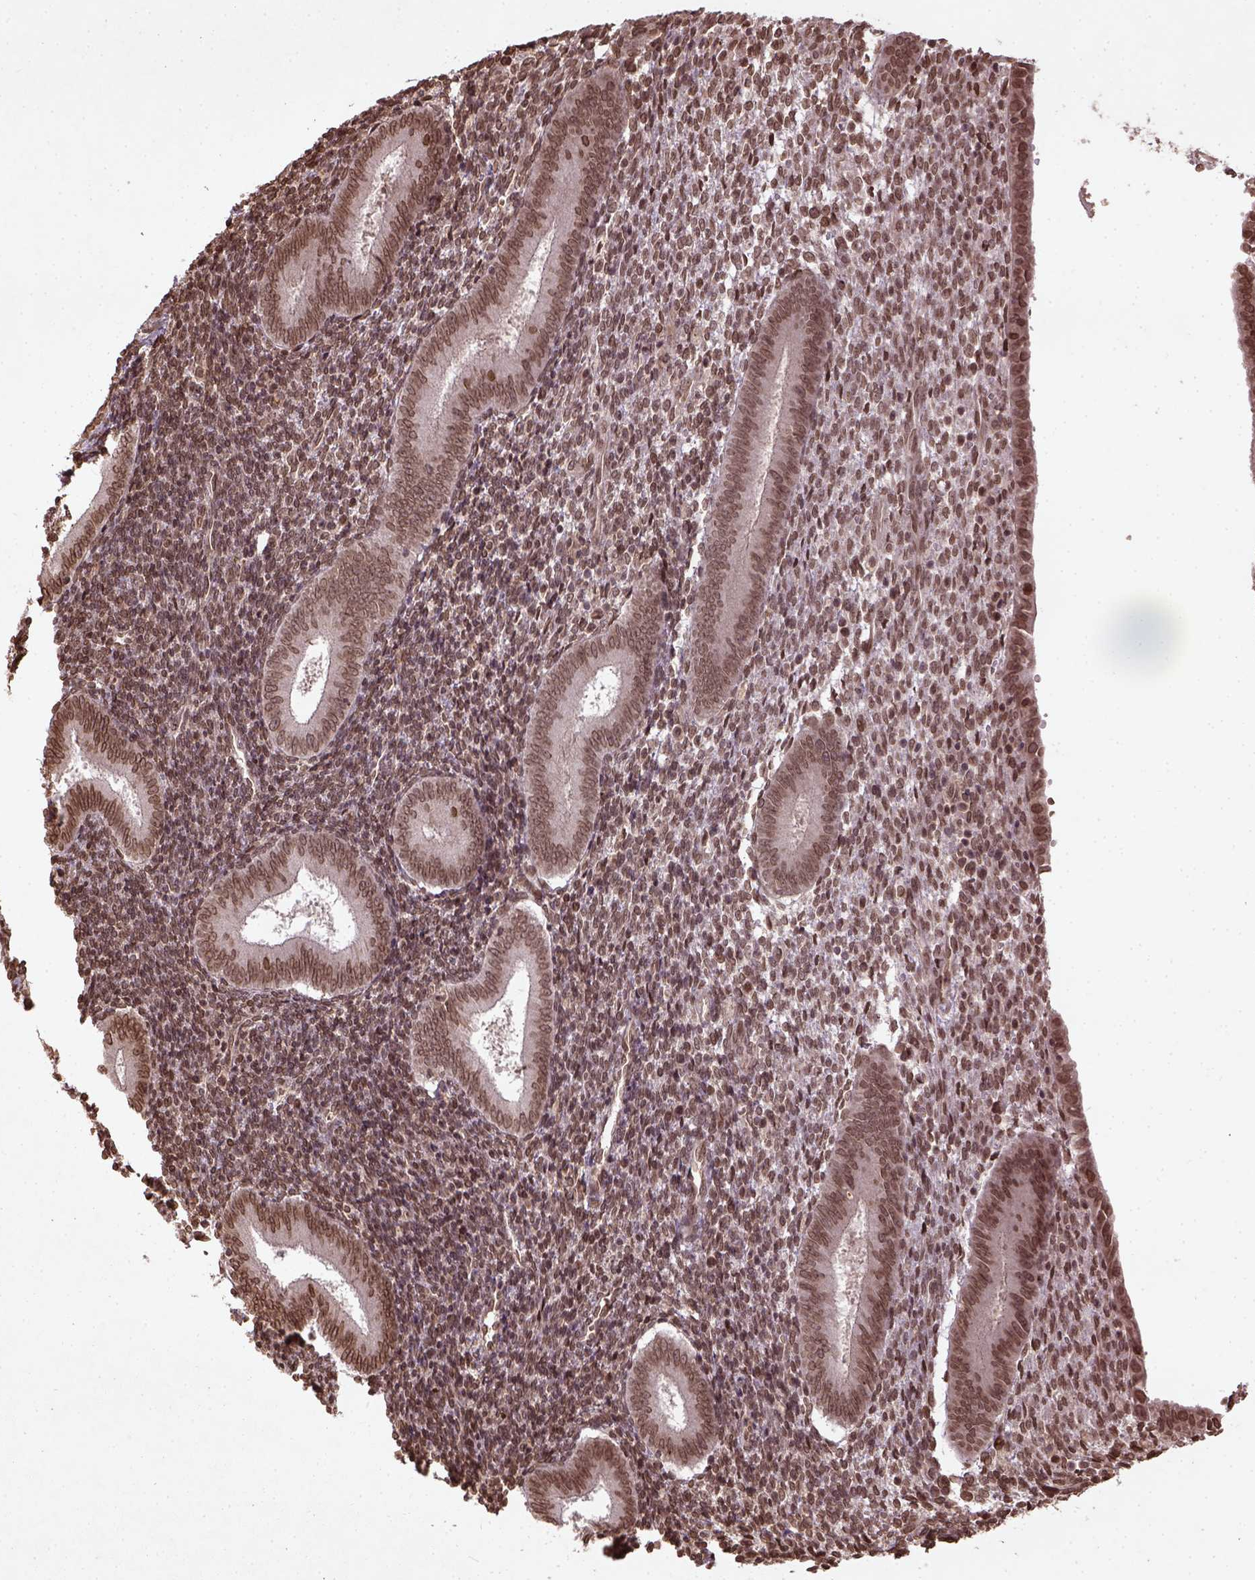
{"staining": {"intensity": "moderate", "quantity": ">75%", "location": "nuclear"}, "tissue": "endometrium", "cell_type": "Cells in endometrial stroma", "image_type": "normal", "snomed": [{"axis": "morphology", "description": "Normal tissue, NOS"}, {"axis": "topography", "description": "Endometrium"}], "caption": "The histopathology image shows staining of unremarkable endometrium, revealing moderate nuclear protein expression (brown color) within cells in endometrial stroma. (Brightfield microscopy of DAB IHC at high magnification).", "gene": "BANF1", "patient": {"sex": "female", "age": 25}}